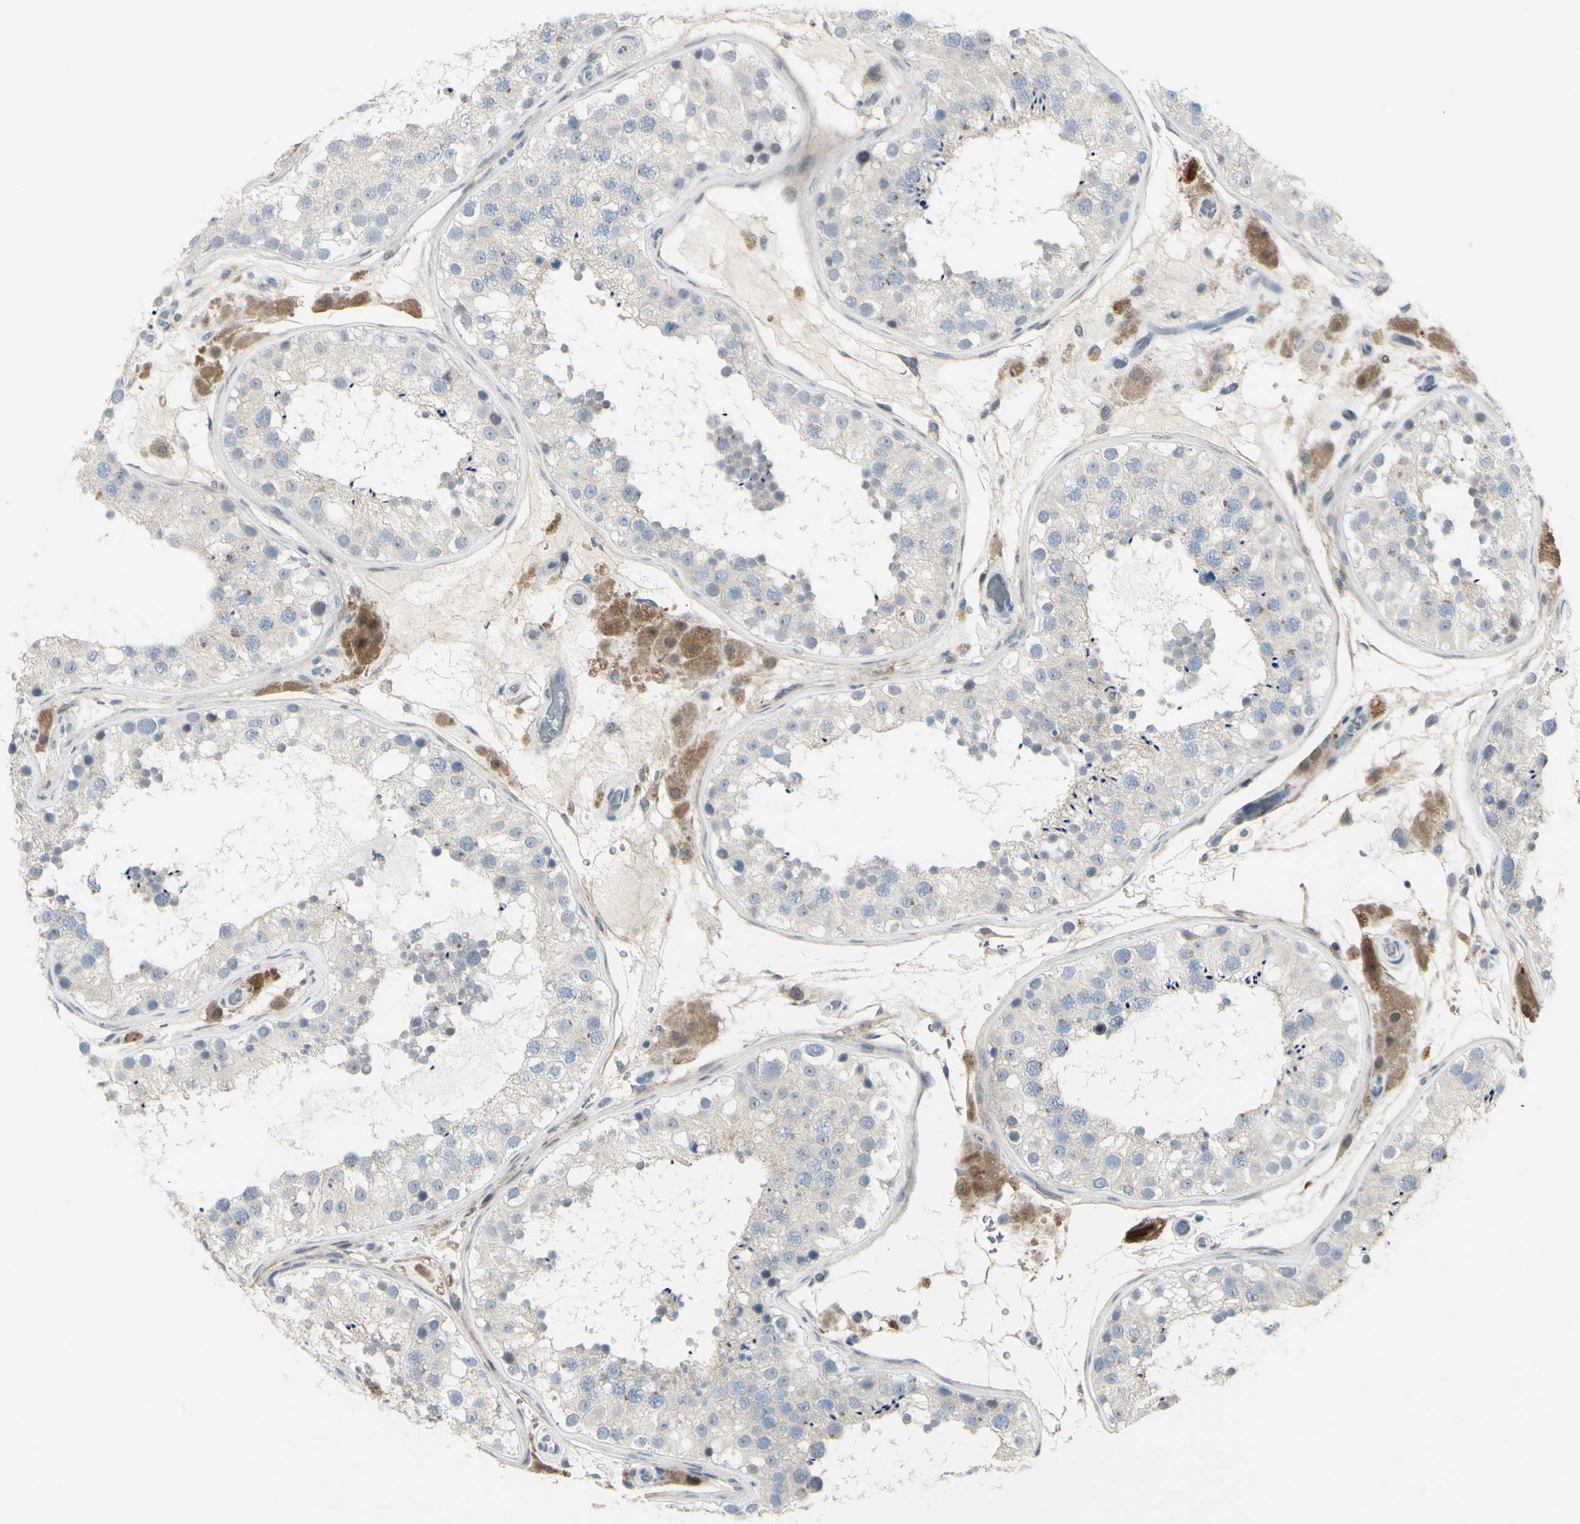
{"staining": {"intensity": "negative", "quantity": "none", "location": "none"}, "tissue": "testis", "cell_type": "Cells in seminiferous ducts", "image_type": "normal", "snomed": [{"axis": "morphology", "description": "Normal tissue, NOS"}, {"axis": "topography", "description": "Testis"}, {"axis": "topography", "description": "Epididymis"}], "caption": "Protein analysis of benign testis reveals no significant expression in cells in seminiferous ducts.", "gene": "ETNK1", "patient": {"sex": "male", "age": 26}}